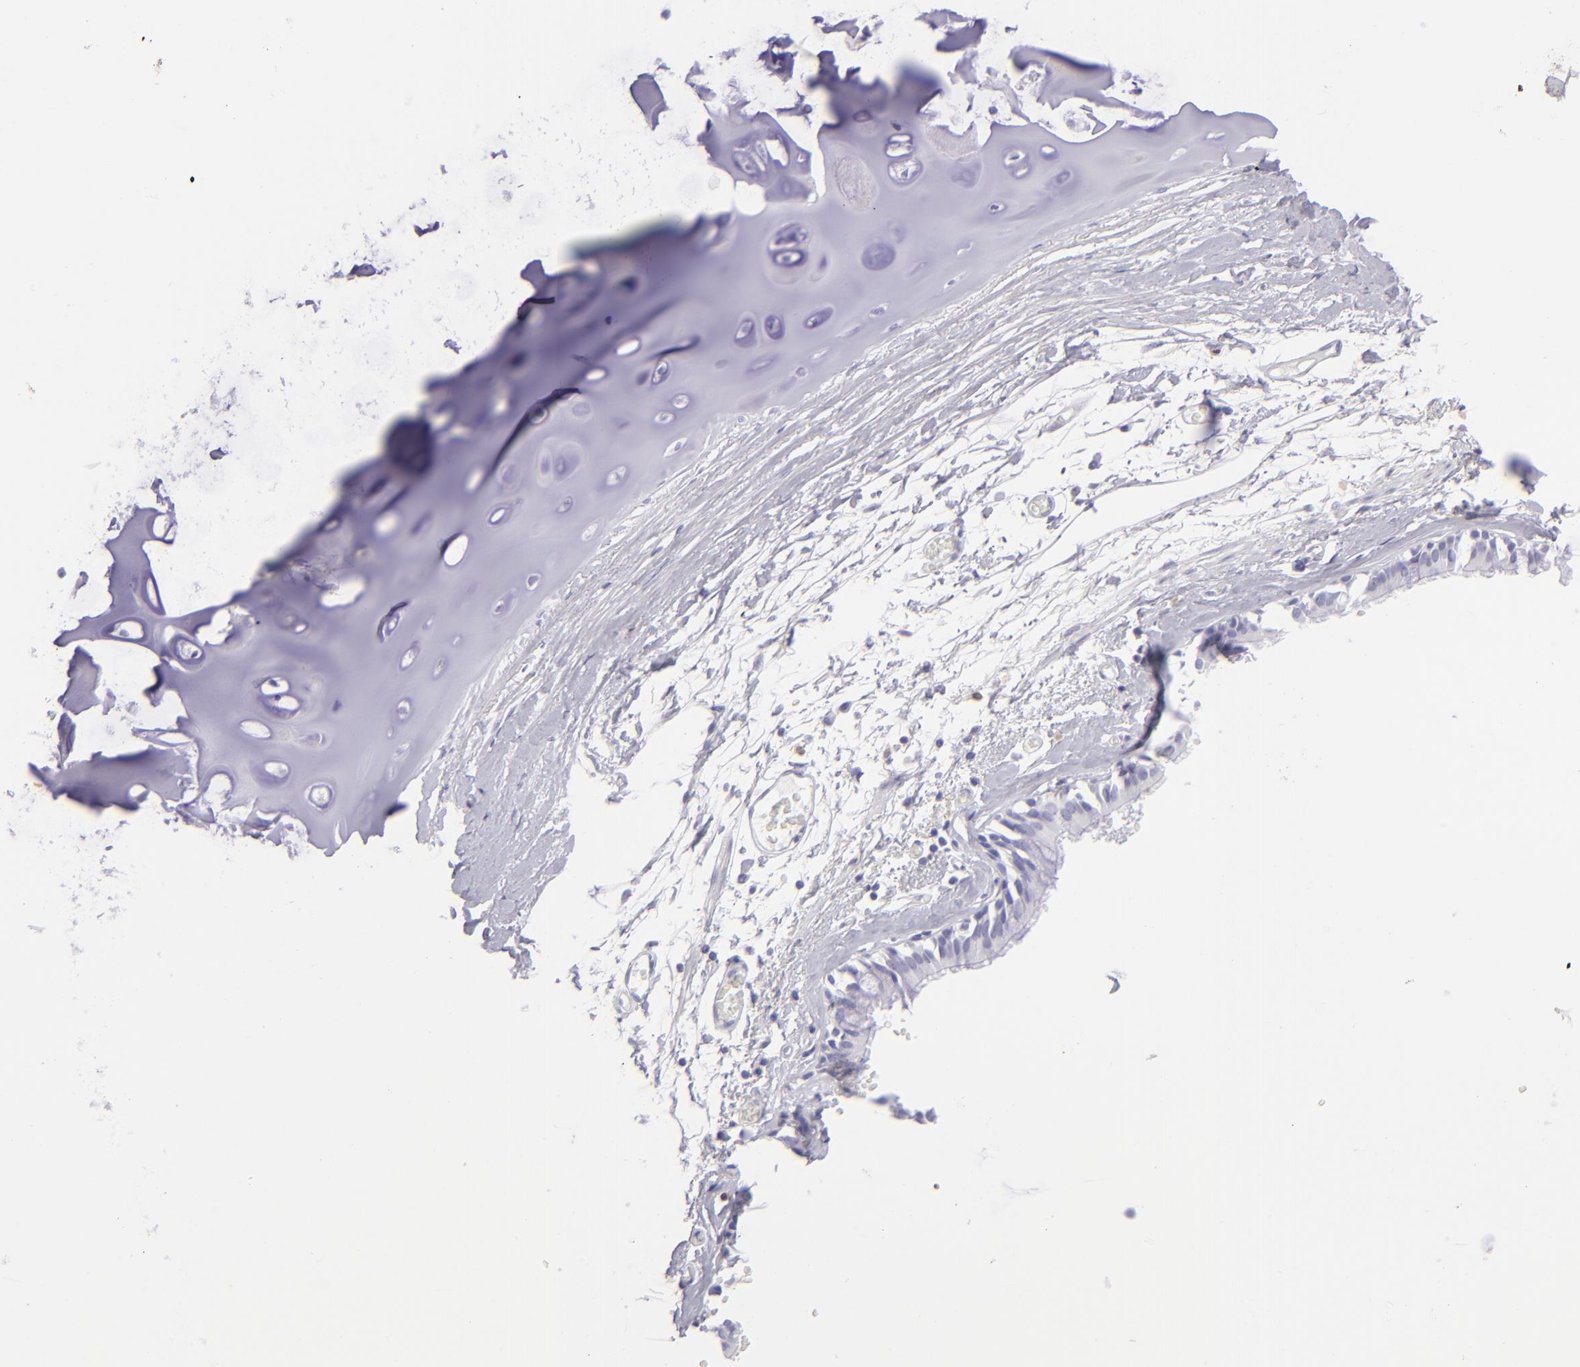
{"staining": {"intensity": "negative", "quantity": "none", "location": "none"}, "tissue": "adipose tissue", "cell_type": "Adipocytes", "image_type": "normal", "snomed": [{"axis": "morphology", "description": "Normal tissue, NOS"}, {"axis": "topography", "description": "Bronchus"}, {"axis": "topography", "description": "Lung"}], "caption": "There is no significant positivity in adipocytes of adipose tissue. Brightfield microscopy of immunohistochemistry (IHC) stained with DAB (3,3'-diaminobenzidine) (brown) and hematoxylin (blue), captured at high magnification.", "gene": "MITF", "patient": {"sex": "female", "age": 56}}